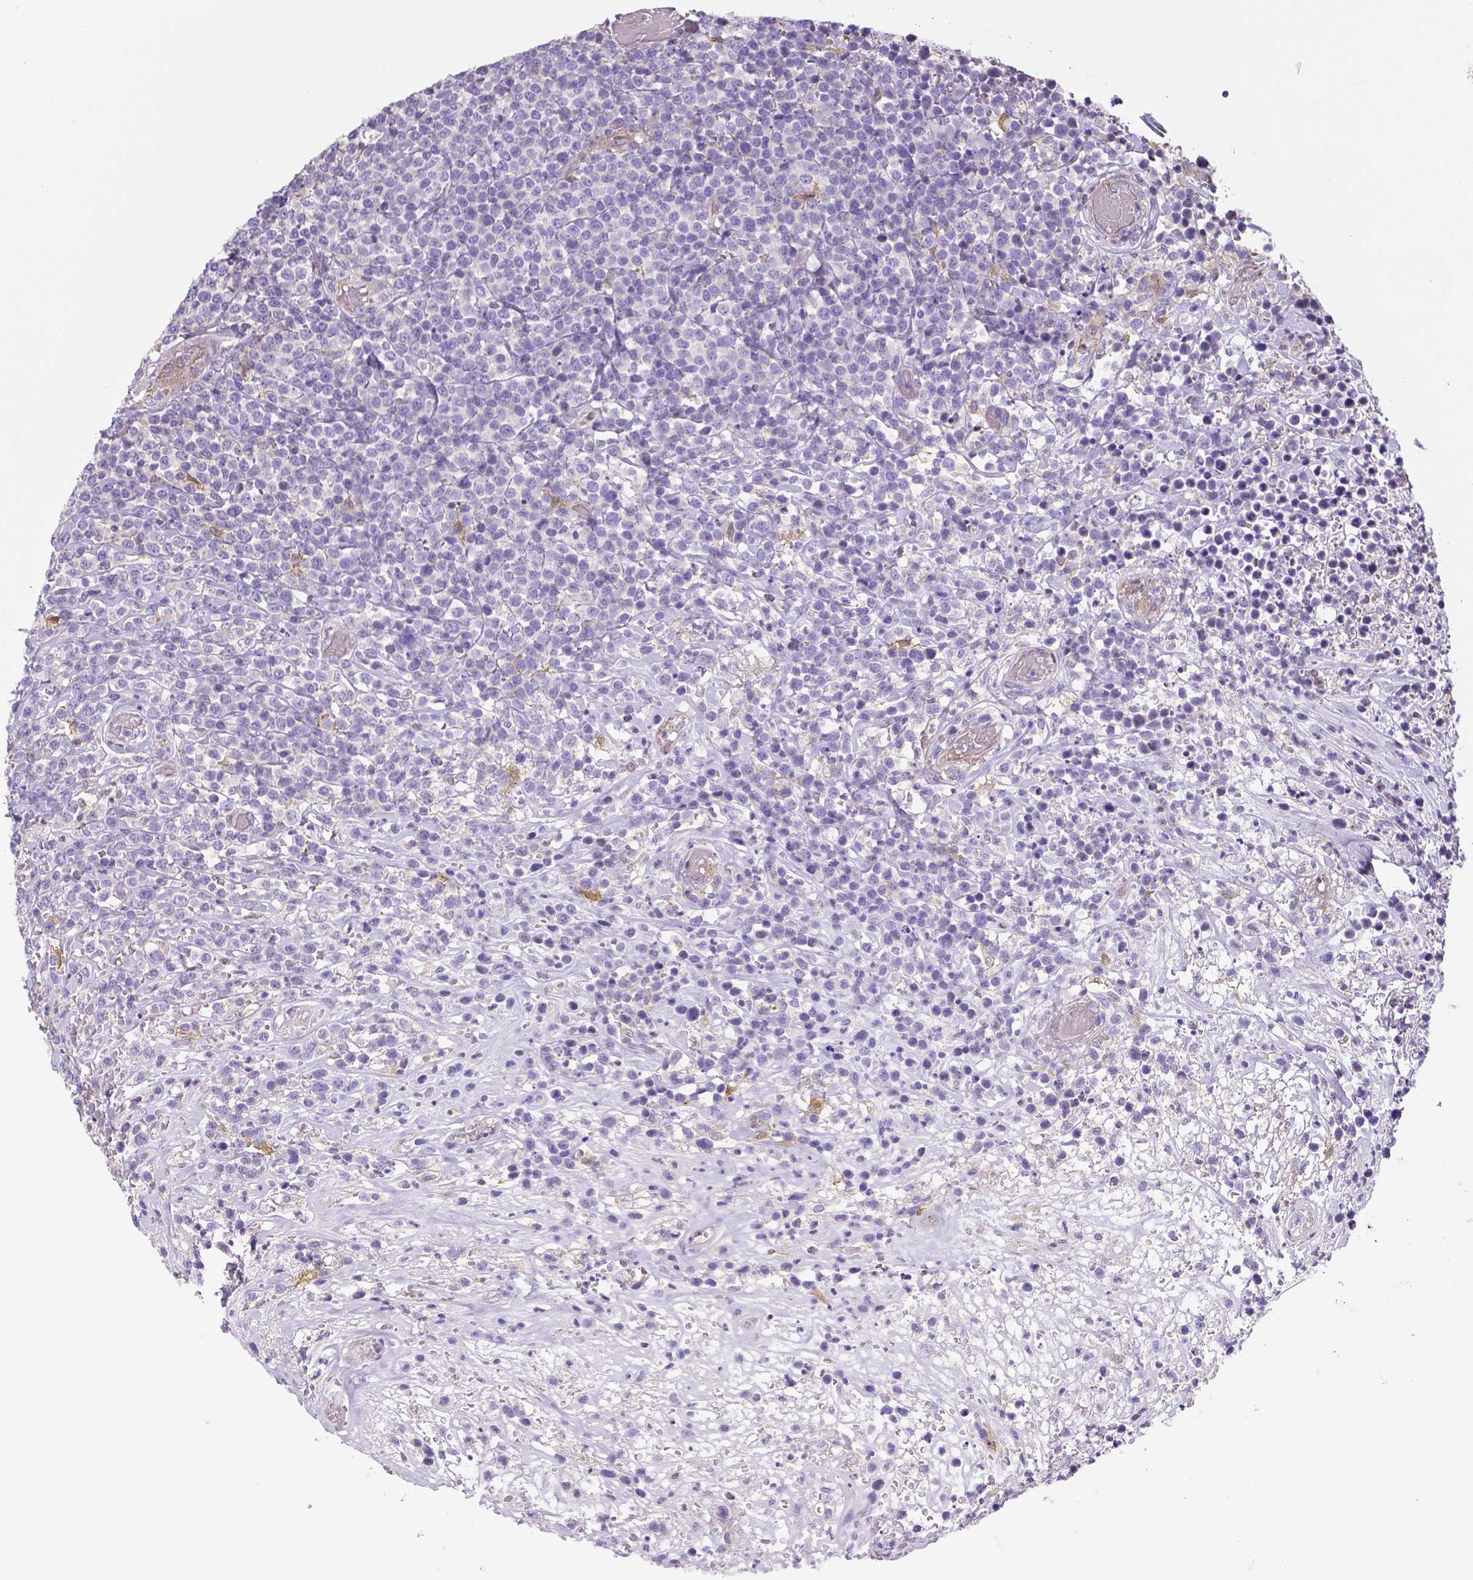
{"staining": {"intensity": "negative", "quantity": "none", "location": "none"}, "tissue": "lymphoma", "cell_type": "Tumor cells", "image_type": "cancer", "snomed": [{"axis": "morphology", "description": "Malignant lymphoma, non-Hodgkin's type, High grade"}, {"axis": "topography", "description": "Soft tissue"}], "caption": "Malignant lymphoma, non-Hodgkin's type (high-grade) stained for a protein using immunohistochemistry (IHC) reveals no expression tumor cells.", "gene": "CRMP1", "patient": {"sex": "female", "age": 56}}